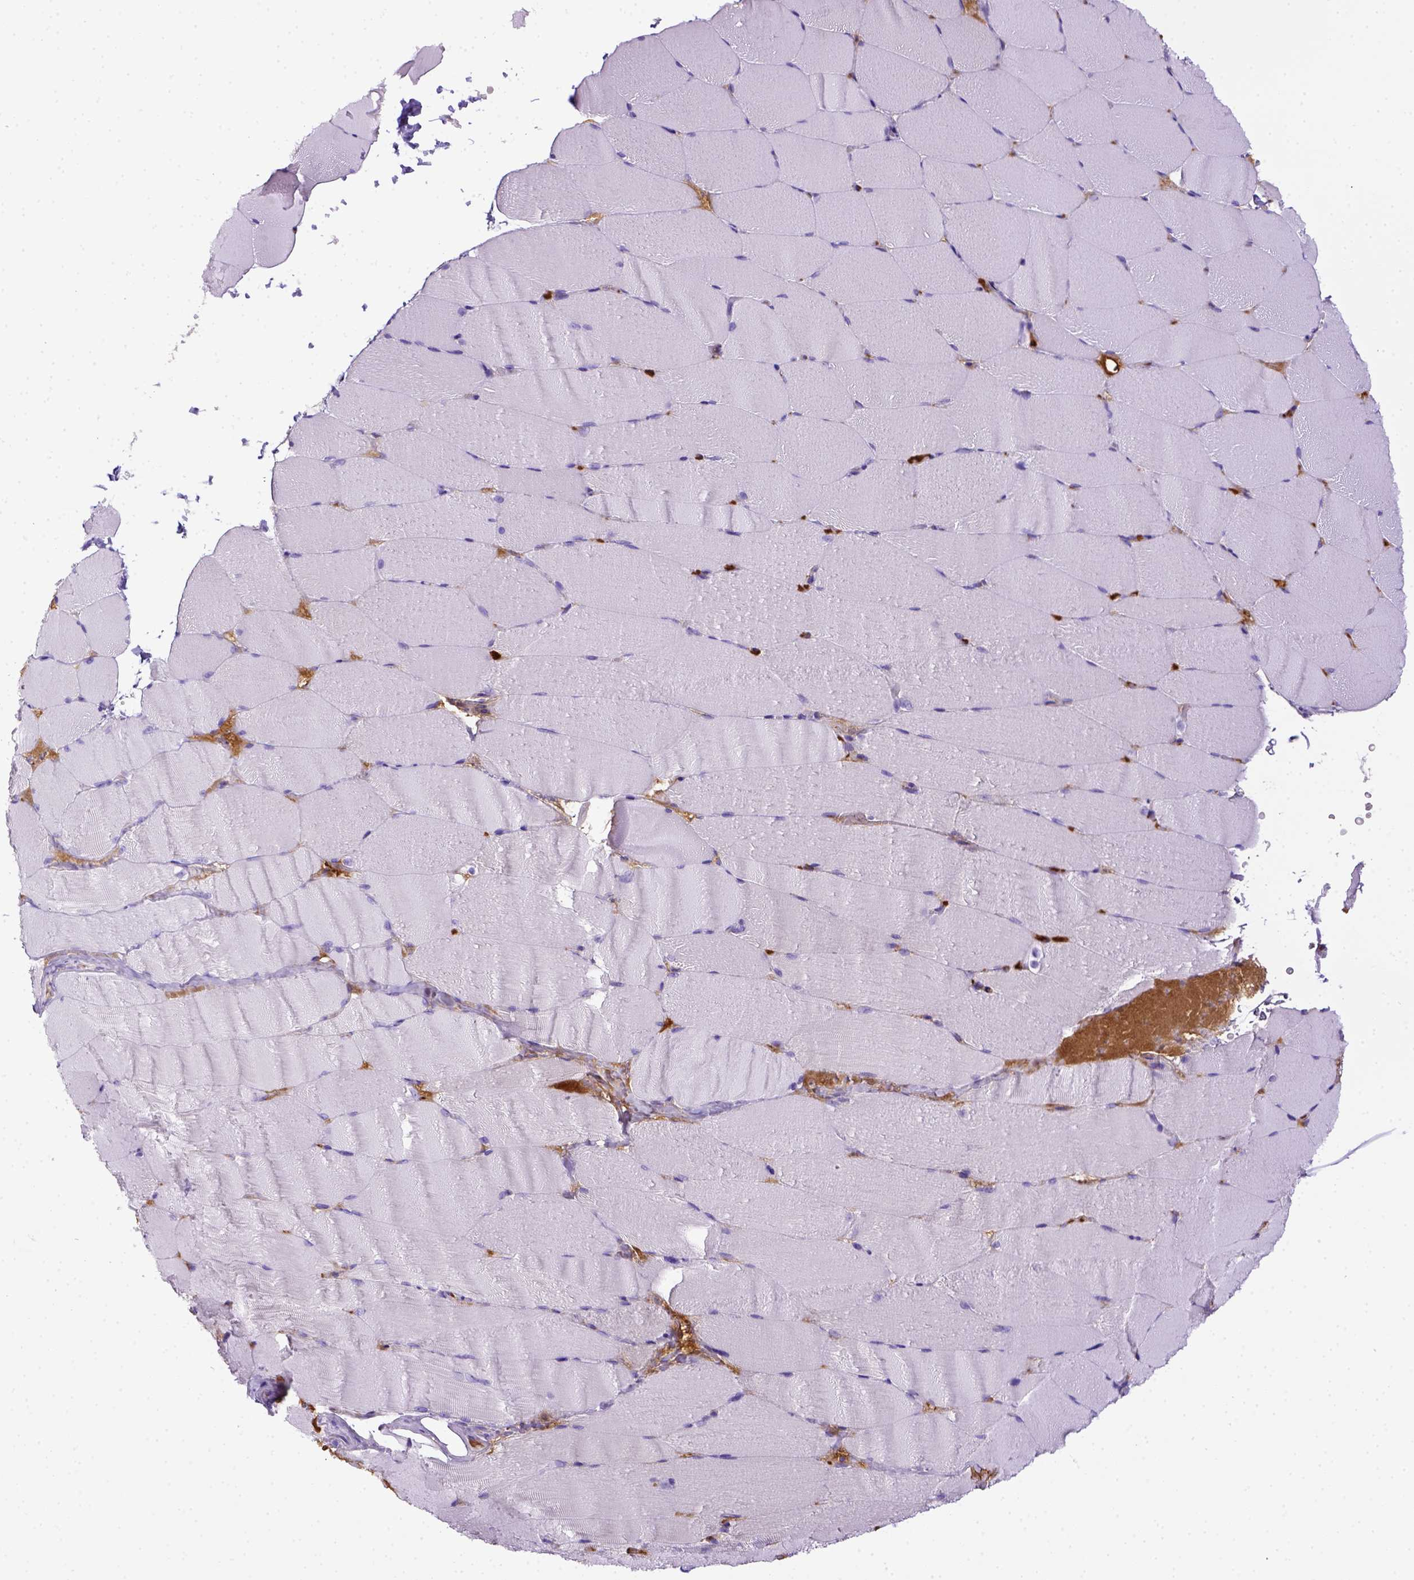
{"staining": {"intensity": "negative", "quantity": "none", "location": "none"}, "tissue": "skeletal muscle", "cell_type": "Myocytes", "image_type": "normal", "snomed": [{"axis": "morphology", "description": "Normal tissue, NOS"}, {"axis": "topography", "description": "Skeletal muscle"}], "caption": "This is a histopathology image of immunohistochemistry staining of normal skeletal muscle, which shows no expression in myocytes.", "gene": "ITIH4", "patient": {"sex": "female", "age": 37}}